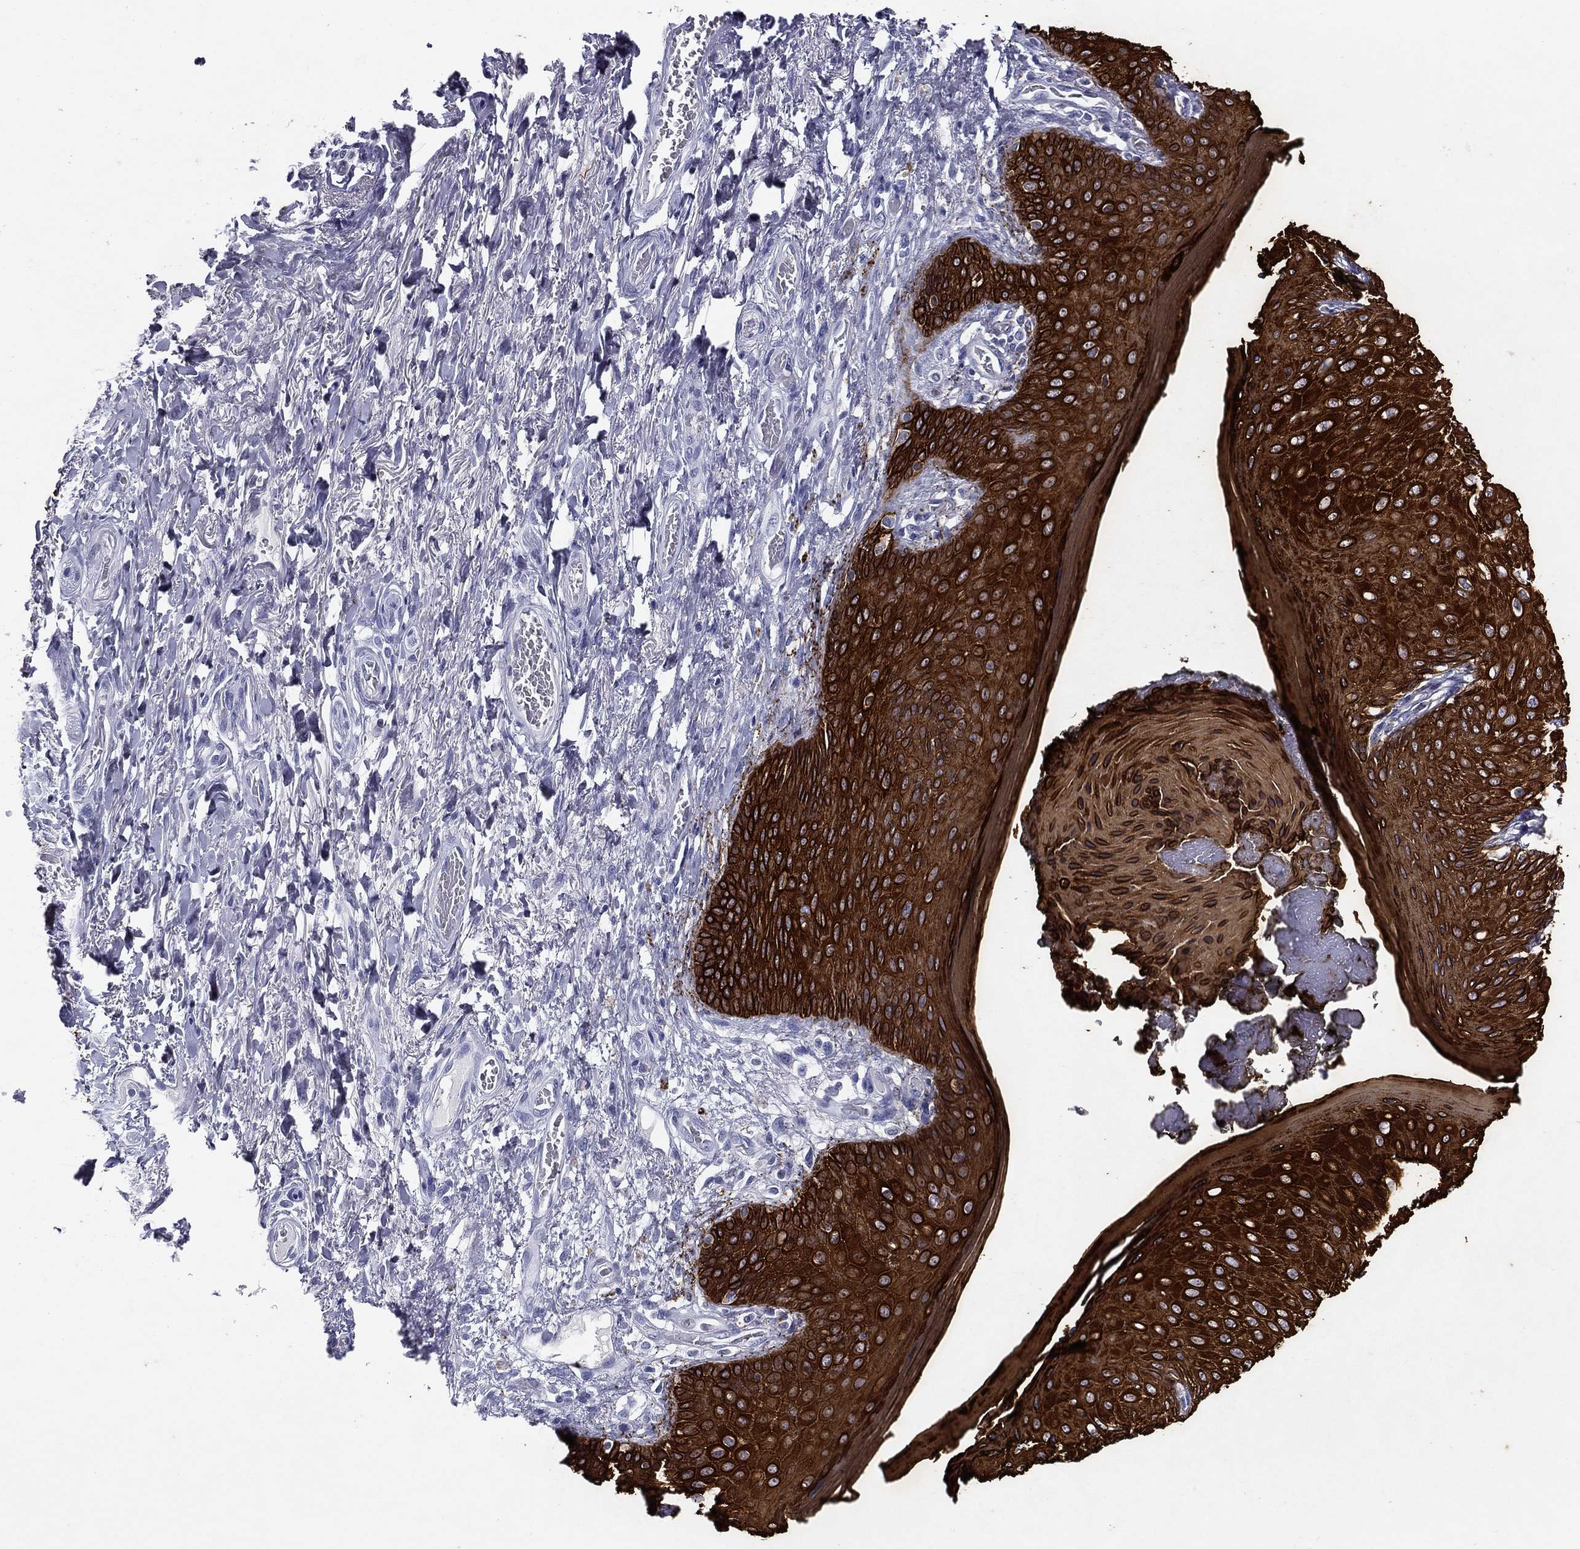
{"staining": {"intensity": "strong", "quantity": ">75%", "location": "cytoplasmic/membranous"}, "tissue": "skin", "cell_type": "Epidermal cells", "image_type": "normal", "snomed": [{"axis": "morphology", "description": "Normal tissue, NOS"}, {"axis": "morphology", "description": "Adenocarcinoma, NOS"}, {"axis": "topography", "description": "Rectum"}, {"axis": "topography", "description": "Anal"}], "caption": "Immunohistochemical staining of normal human skin reveals high levels of strong cytoplasmic/membranous staining in approximately >75% of epidermal cells.", "gene": "KRT7", "patient": {"sex": "female", "age": 68}}